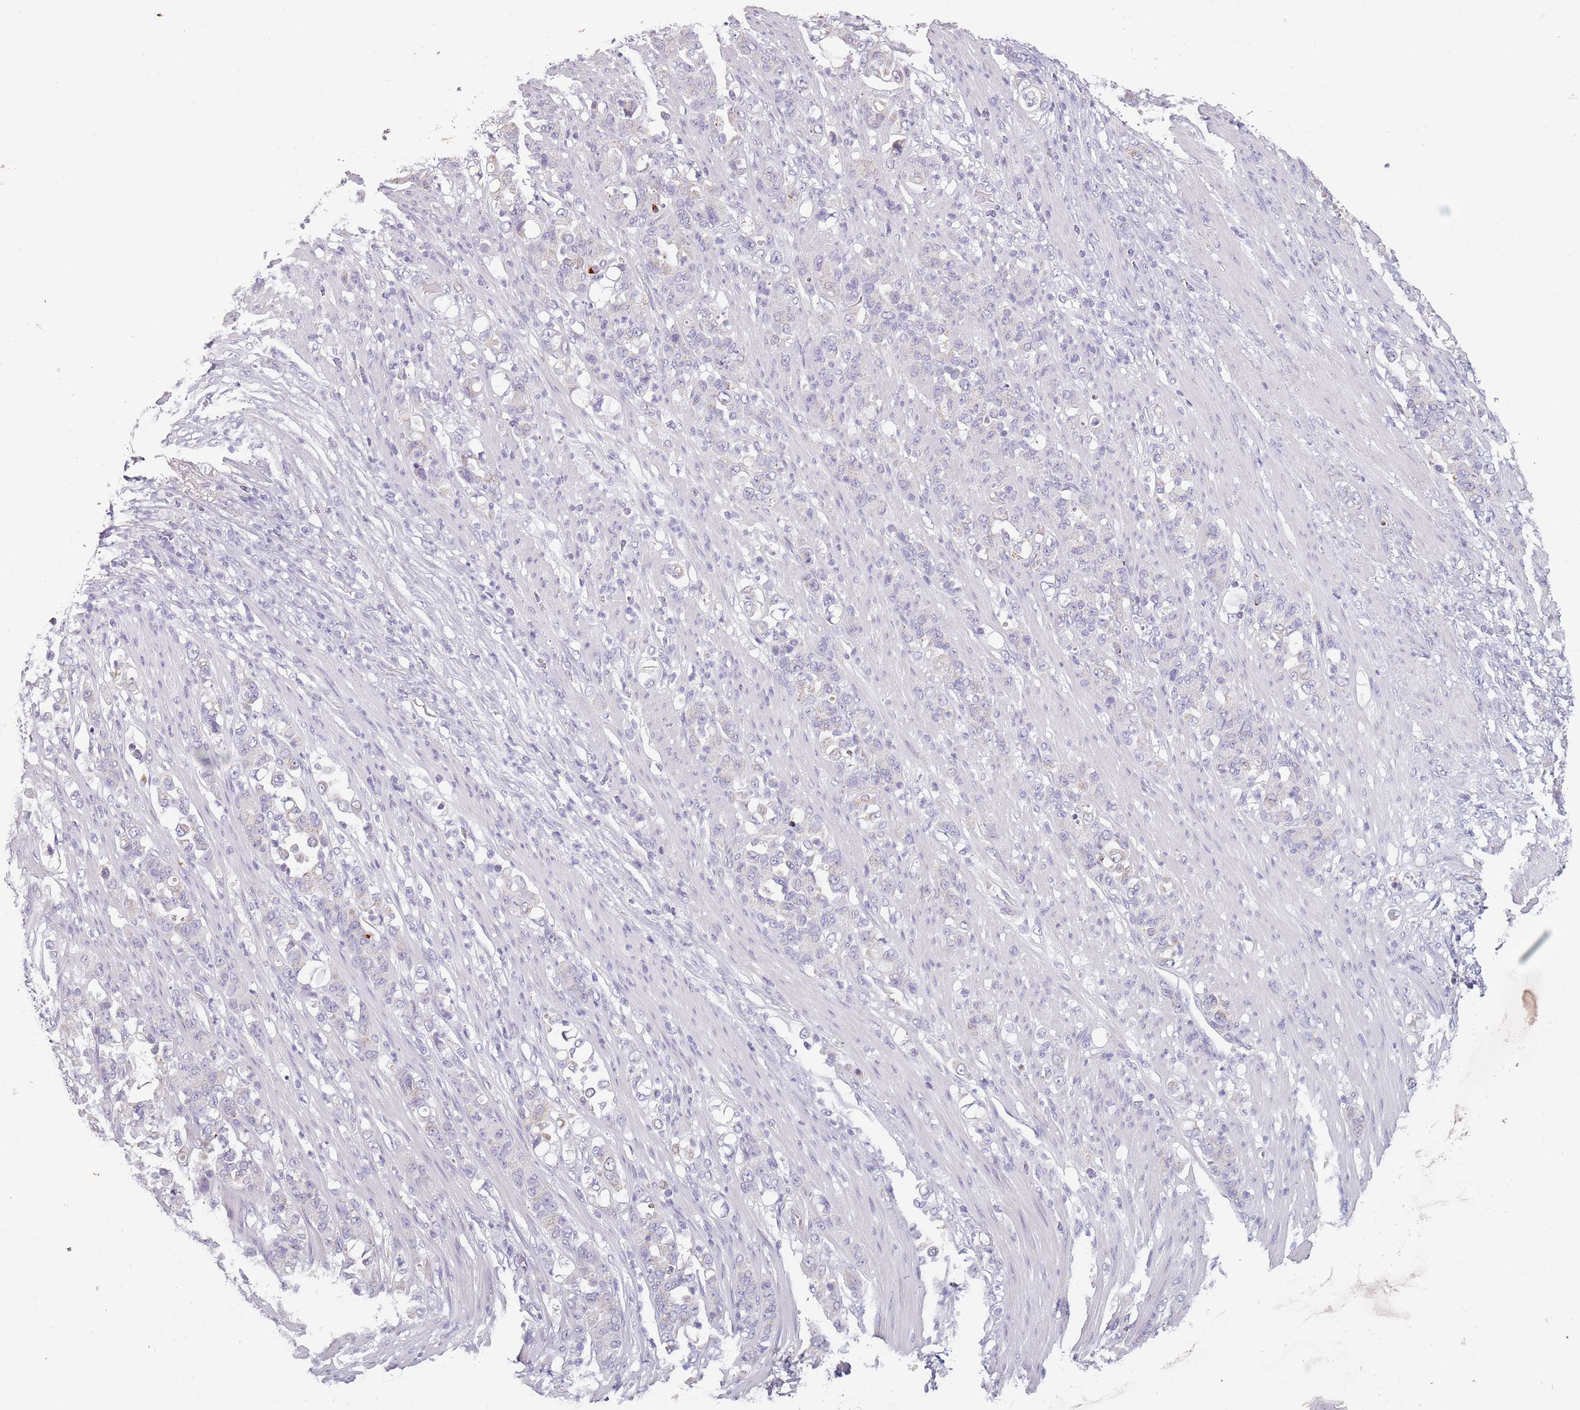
{"staining": {"intensity": "negative", "quantity": "none", "location": "none"}, "tissue": "stomach cancer", "cell_type": "Tumor cells", "image_type": "cancer", "snomed": [{"axis": "morphology", "description": "Normal tissue, NOS"}, {"axis": "morphology", "description": "Adenocarcinoma, NOS"}, {"axis": "topography", "description": "Stomach"}], "caption": "Immunohistochemistry (IHC) histopathology image of stomach adenocarcinoma stained for a protein (brown), which demonstrates no staining in tumor cells. (DAB IHC visualized using brightfield microscopy, high magnification).", "gene": "MEGF8", "patient": {"sex": "female", "age": 79}}